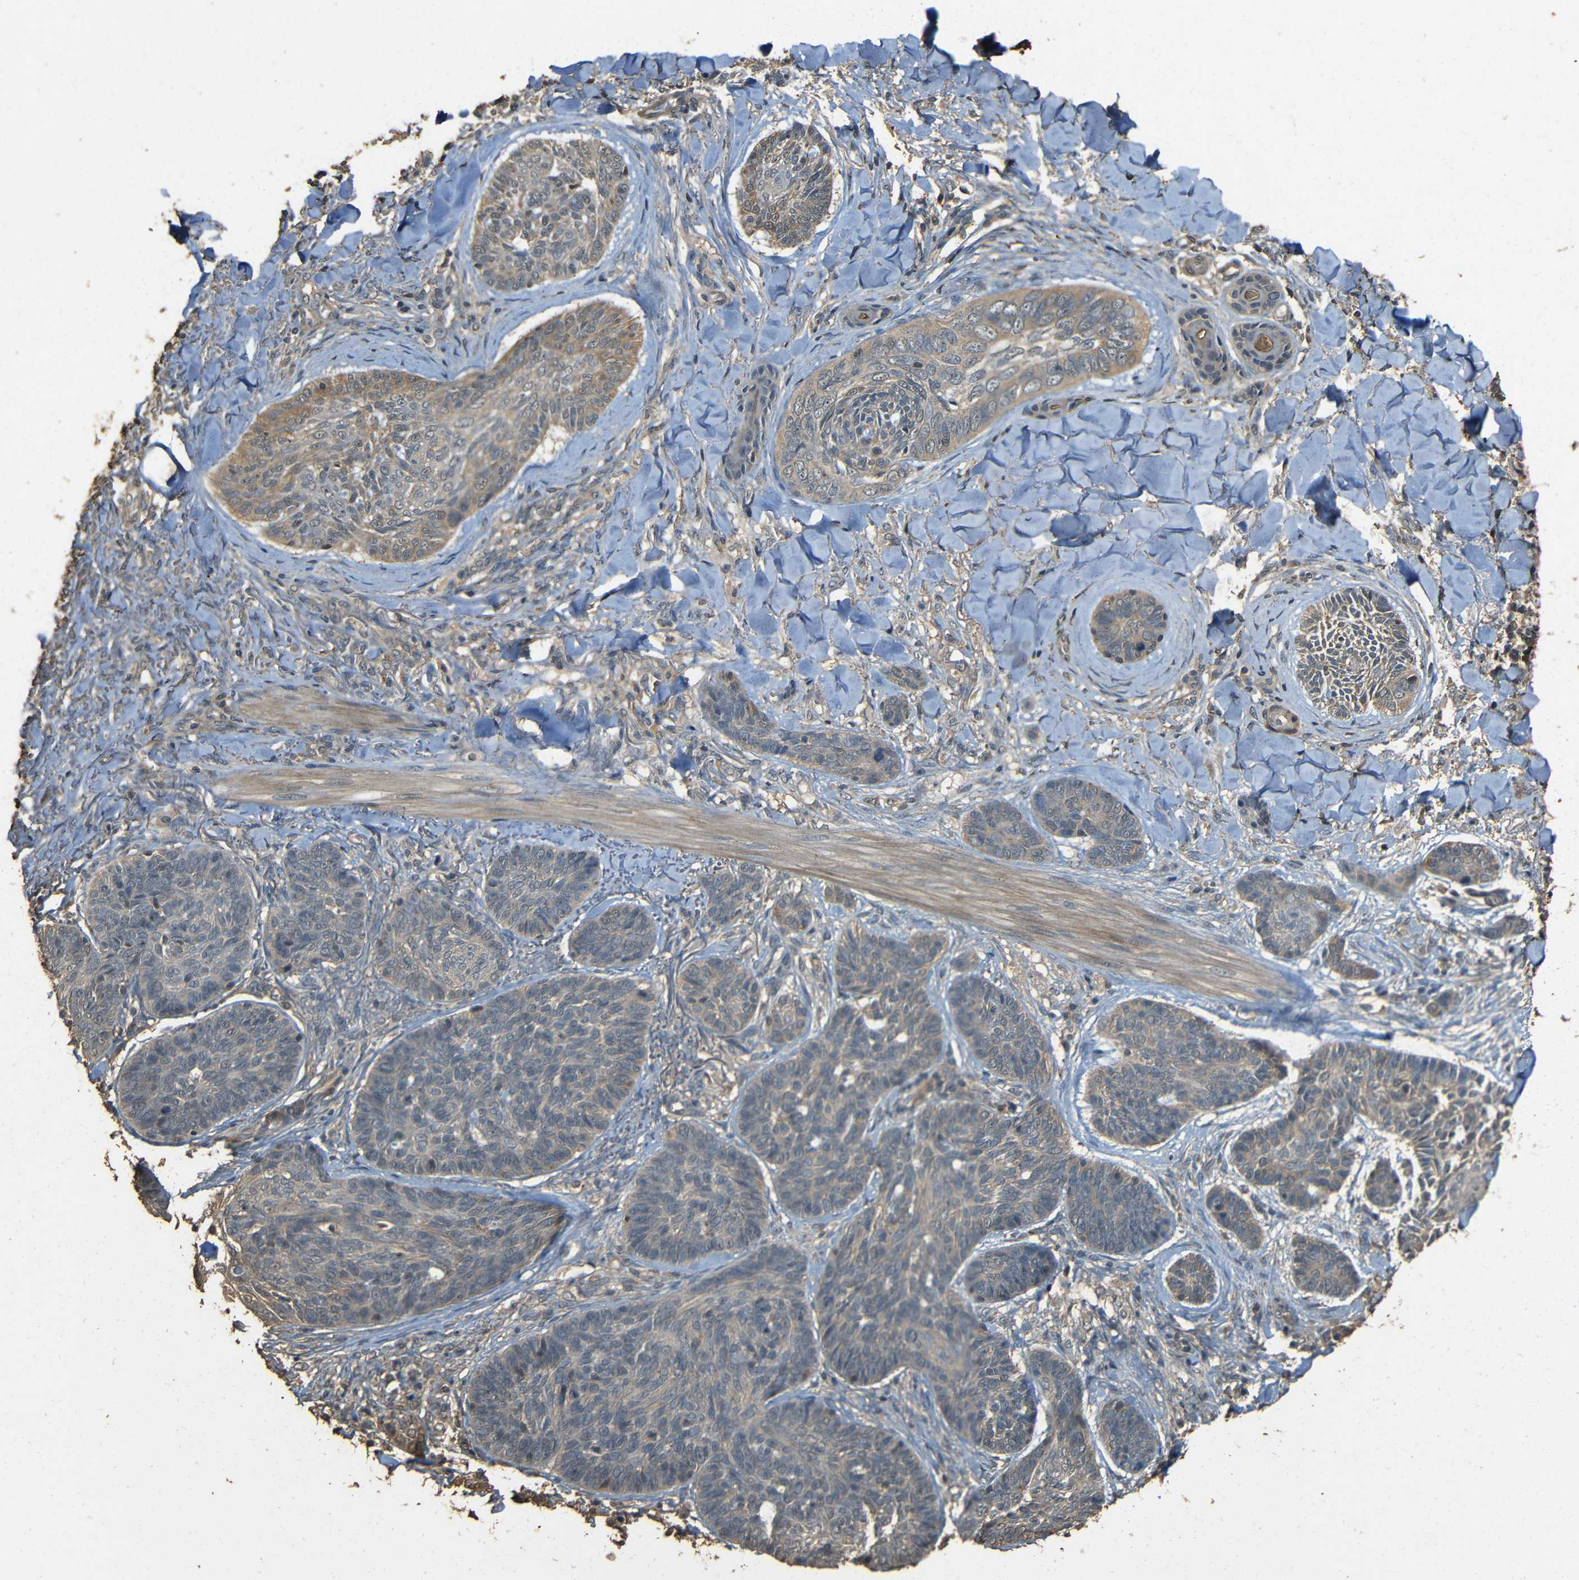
{"staining": {"intensity": "moderate", "quantity": "25%-75%", "location": "cytoplasmic/membranous"}, "tissue": "skin cancer", "cell_type": "Tumor cells", "image_type": "cancer", "snomed": [{"axis": "morphology", "description": "Basal cell carcinoma"}, {"axis": "topography", "description": "Skin"}], "caption": "Moderate cytoplasmic/membranous expression is appreciated in about 25%-75% of tumor cells in skin cancer.", "gene": "PDE5A", "patient": {"sex": "male", "age": 43}}